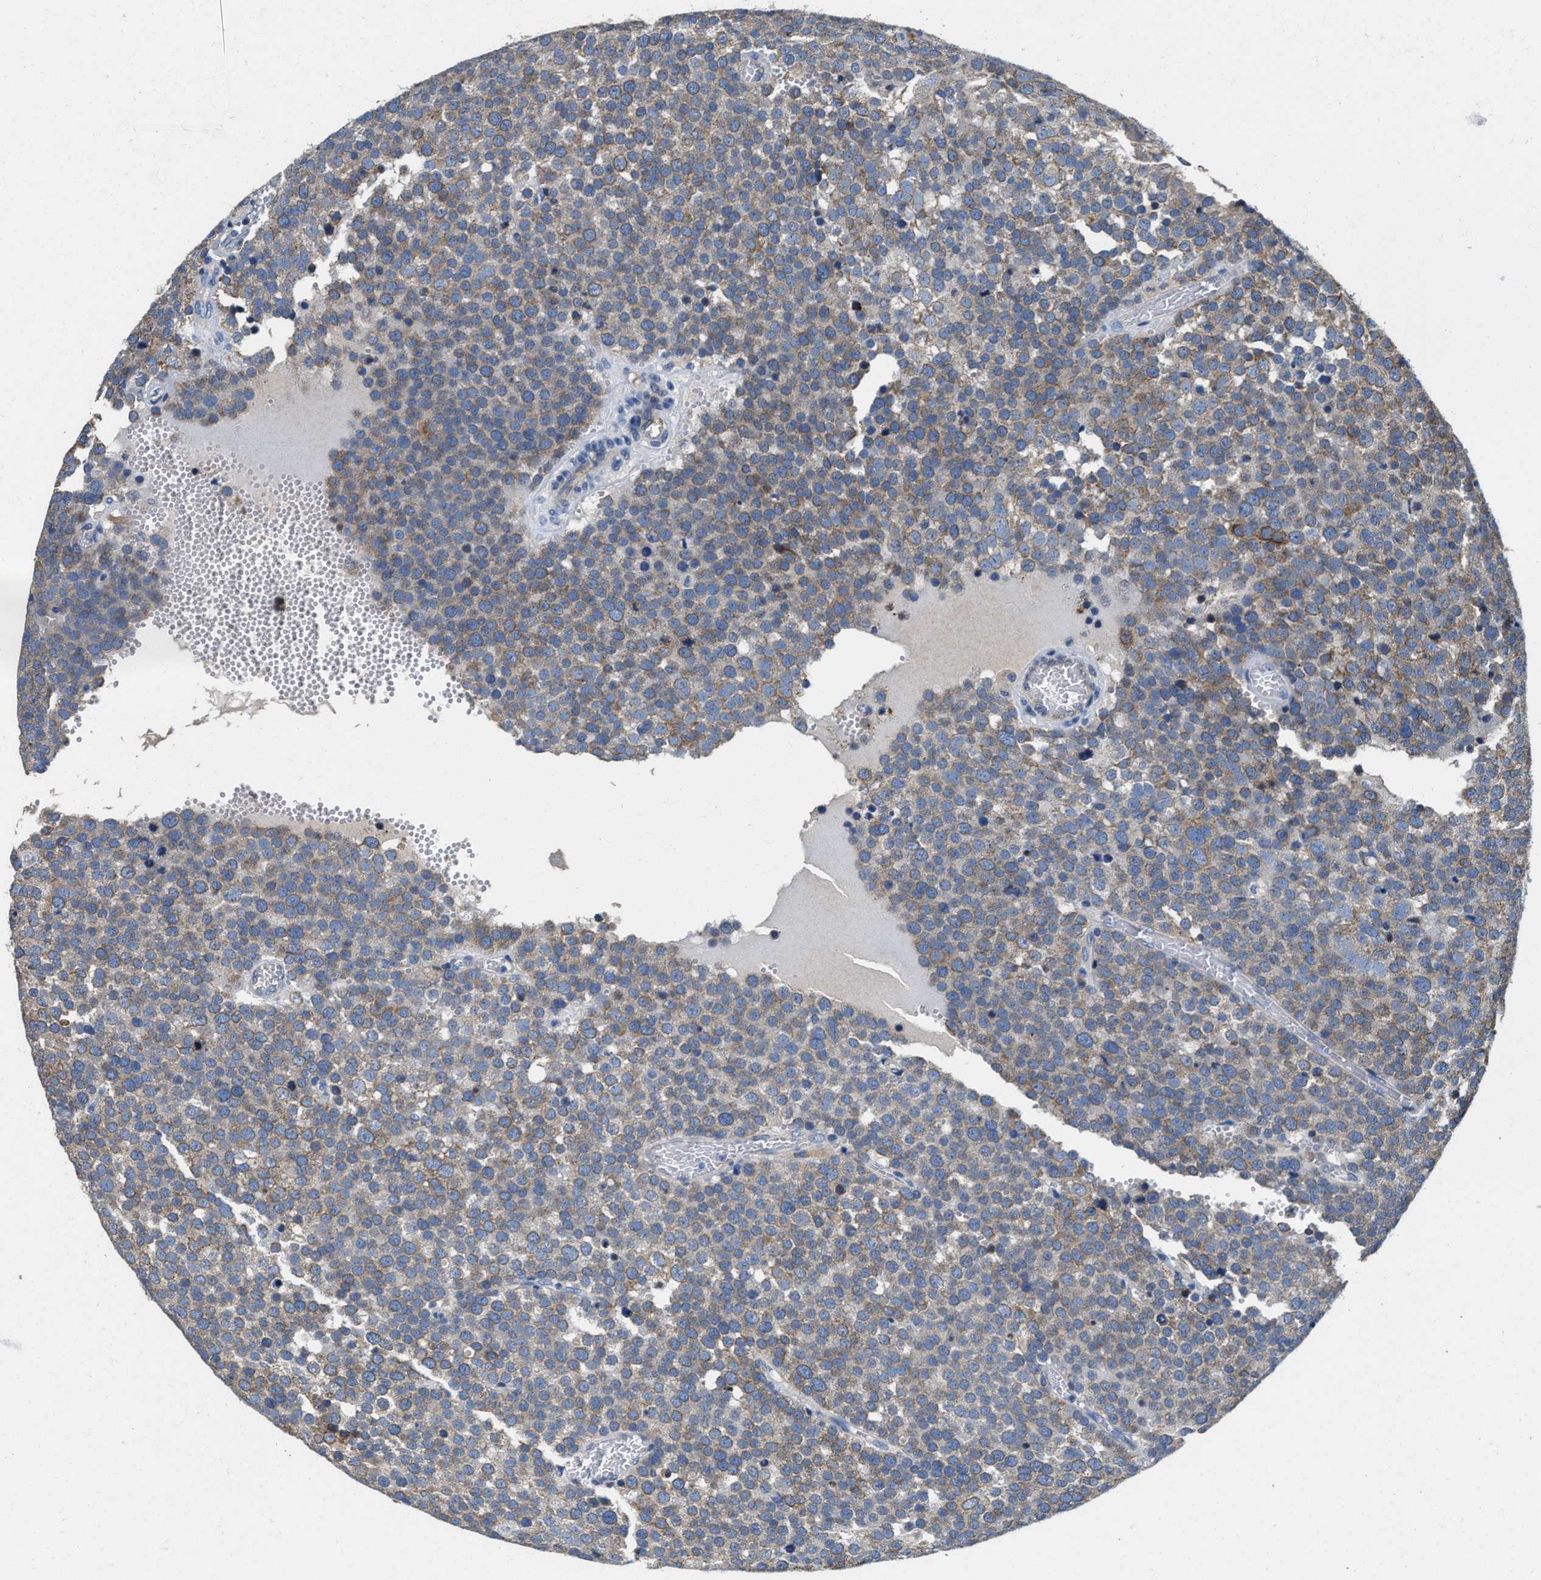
{"staining": {"intensity": "moderate", "quantity": ">75%", "location": "cytoplasmic/membranous"}, "tissue": "testis cancer", "cell_type": "Tumor cells", "image_type": "cancer", "snomed": [{"axis": "morphology", "description": "Normal tissue, NOS"}, {"axis": "morphology", "description": "Seminoma, NOS"}, {"axis": "topography", "description": "Testis"}], "caption": "A high-resolution photomicrograph shows IHC staining of testis cancer, which exhibits moderate cytoplasmic/membranous positivity in approximately >75% of tumor cells. (DAB IHC with brightfield microscopy, high magnification).", "gene": "PEG10", "patient": {"sex": "male", "age": 71}}